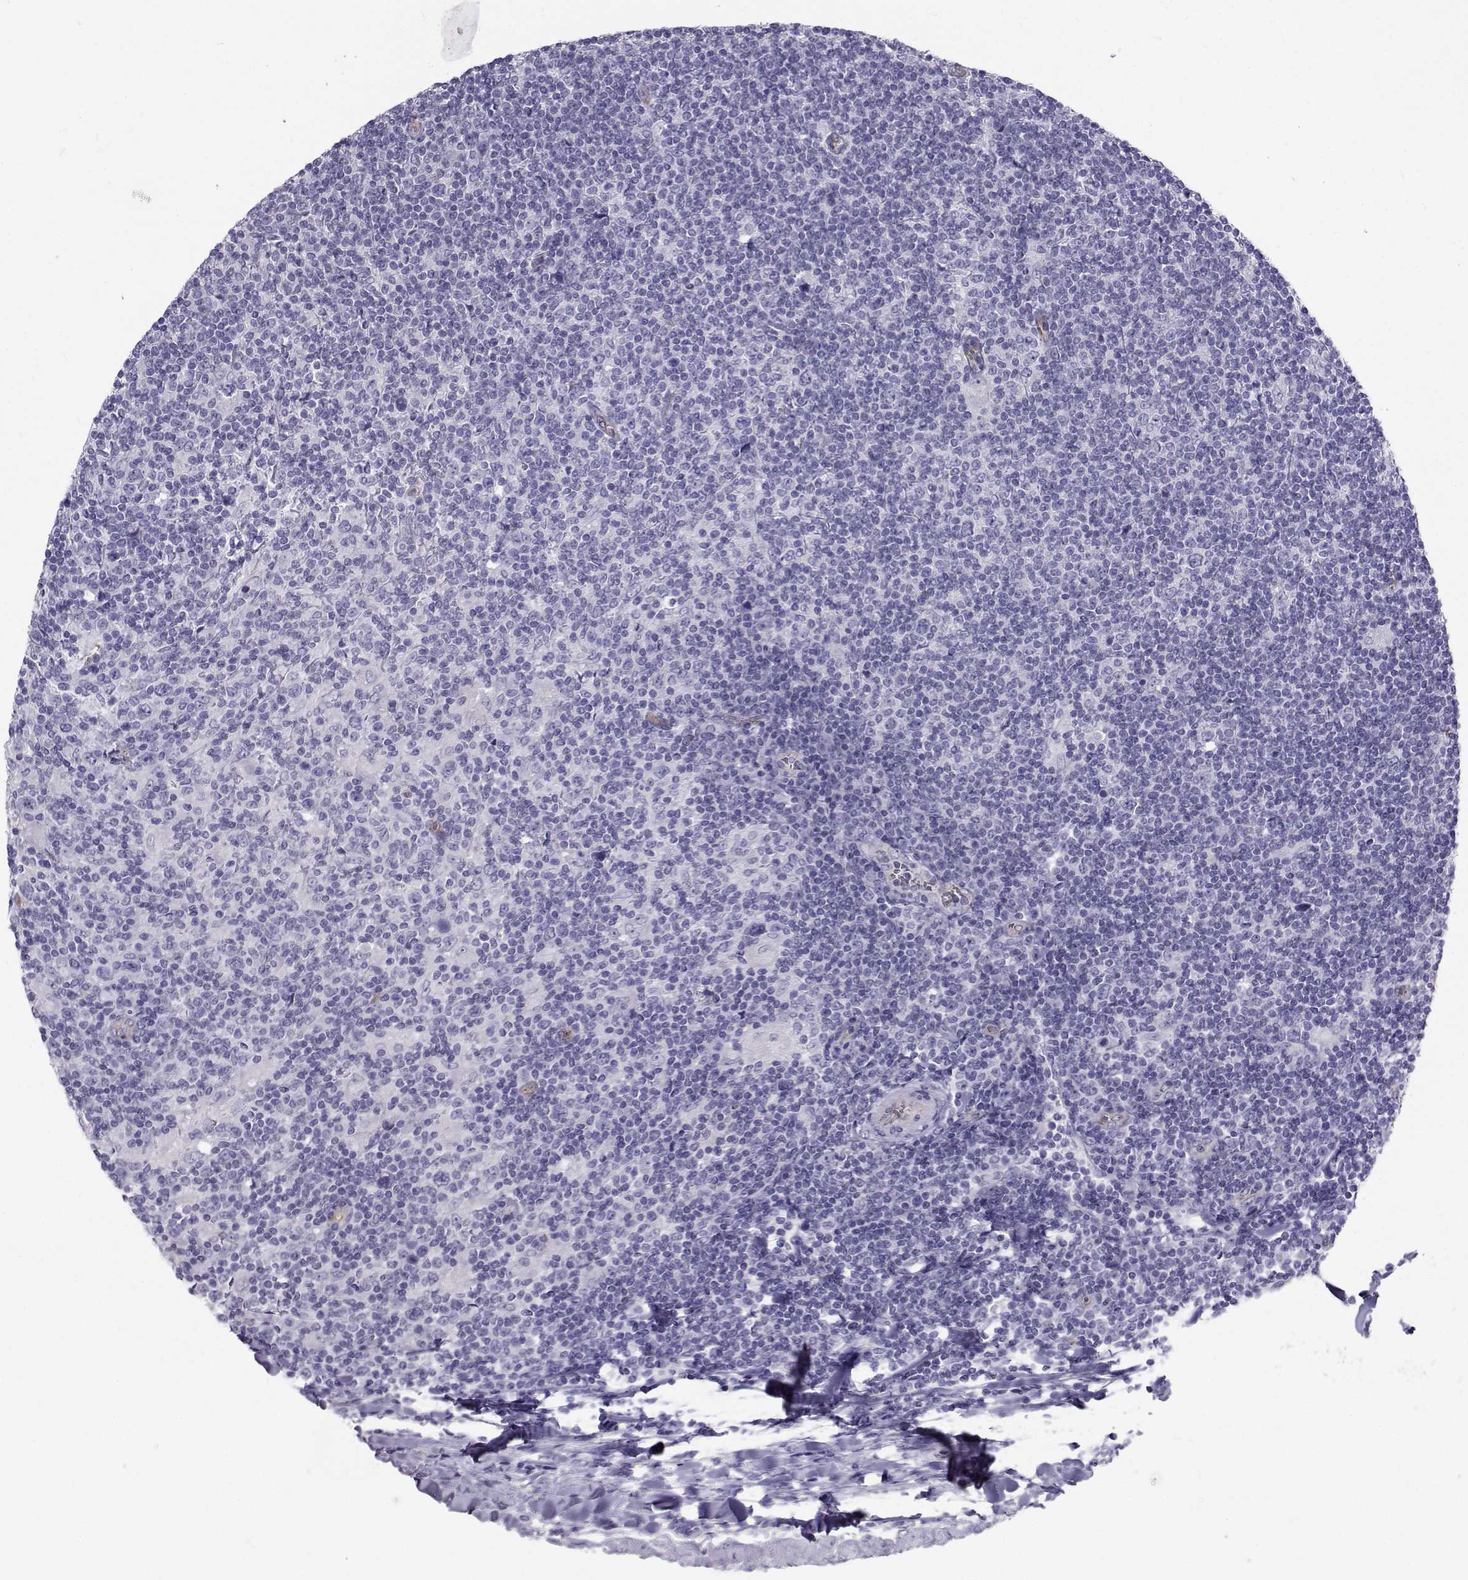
{"staining": {"intensity": "negative", "quantity": "none", "location": "none"}, "tissue": "lymphoma", "cell_type": "Tumor cells", "image_type": "cancer", "snomed": [{"axis": "morphology", "description": "Hodgkin's disease, NOS"}, {"axis": "topography", "description": "Lymph node"}], "caption": "IHC of Hodgkin's disease displays no staining in tumor cells.", "gene": "CLUL1", "patient": {"sex": "male", "age": 40}}